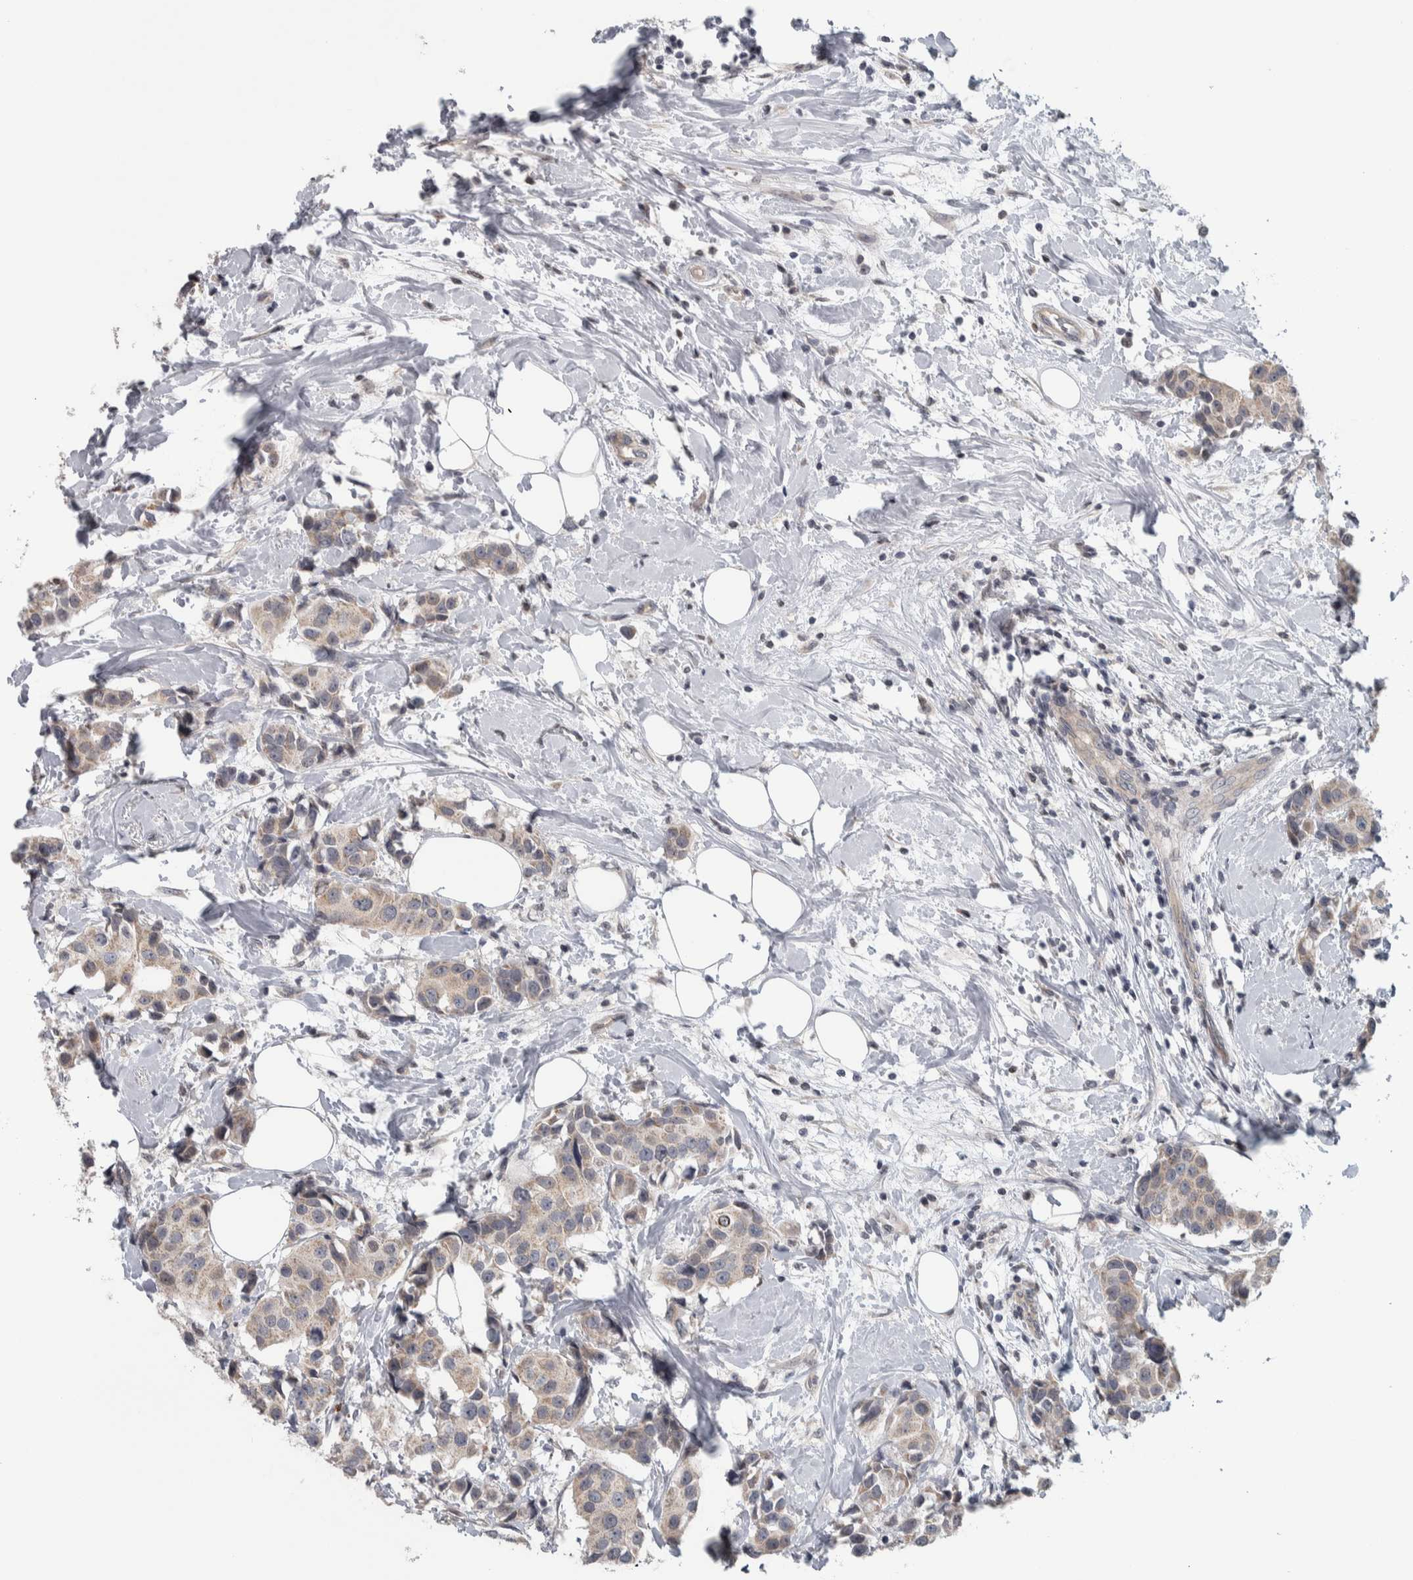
{"staining": {"intensity": "weak", "quantity": ">75%", "location": "cytoplasmic/membranous"}, "tissue": "breast cancer", "cell_type": "Tumor cells", "image_type": "cancer", "snomed": [{"axis": "morphology", "description": "Normal tissue, NOS"}, {"axis": "morphology", "description": "Duct carcinoma"}, {"axis": "topography", "description": "Breast"}], "caption": "The immunohistochemical stain highlights weak cytoplasmic/membranous staining in tumor cells of breast cancer (intraductal carcinoma) tissue.", "gene": "CWC27", "patient": {"sex": "female", "age": 39}}